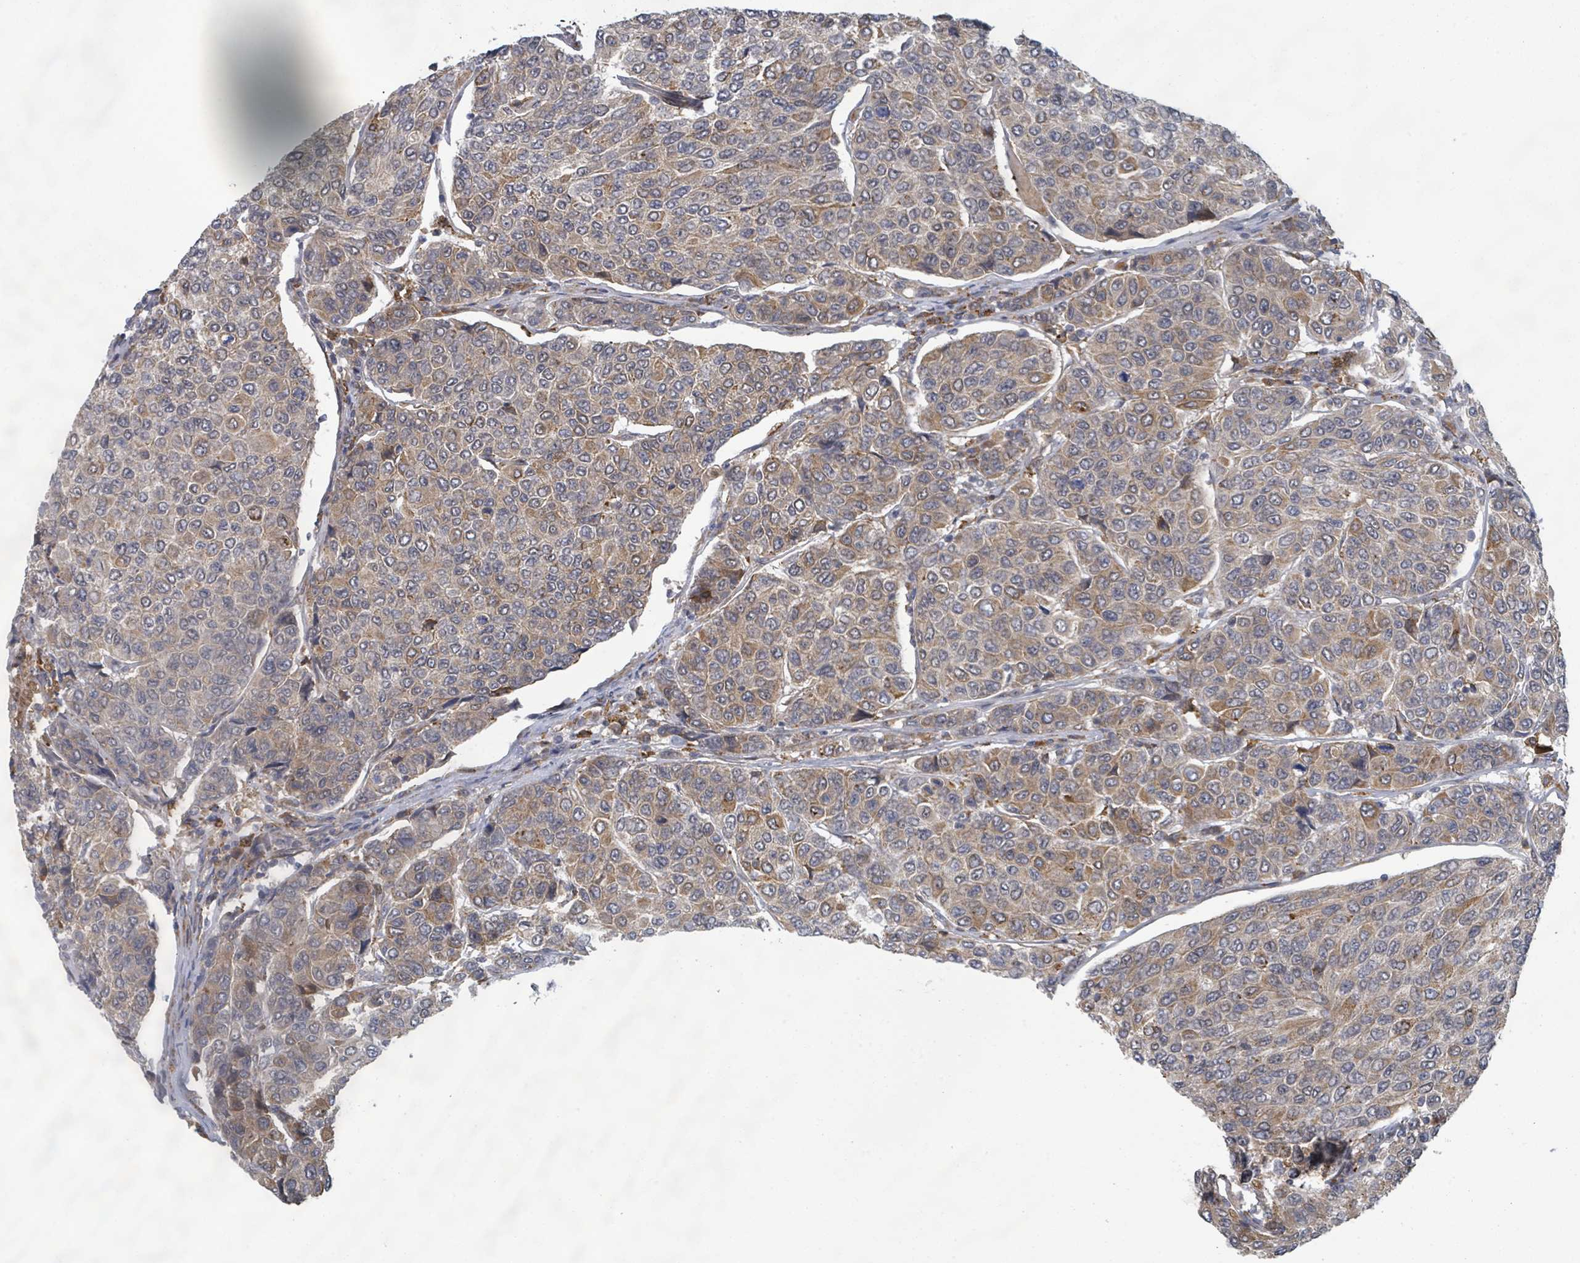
{"staining": {"intensity": "moderate", "quantity": "<25%", "location": "cytoplasmic/membranous"}, "tissue": "breast cancer", "cell_type": "Tumor cells", "image_type": "cancer", "snomed": [{"axis": "morphology", "description": "Duct carcinoma"}, {"axis": "topography", "description": "Breast"}], "caption": "The image demonstrates a brown stain indicating the presence of a protein in the cytoplasmic/membranous of tumor cells in infiltrating ductal carcinoma (breast).", "gene": "SHROOM2", "patient": {"sex": "female", "age": 55}}